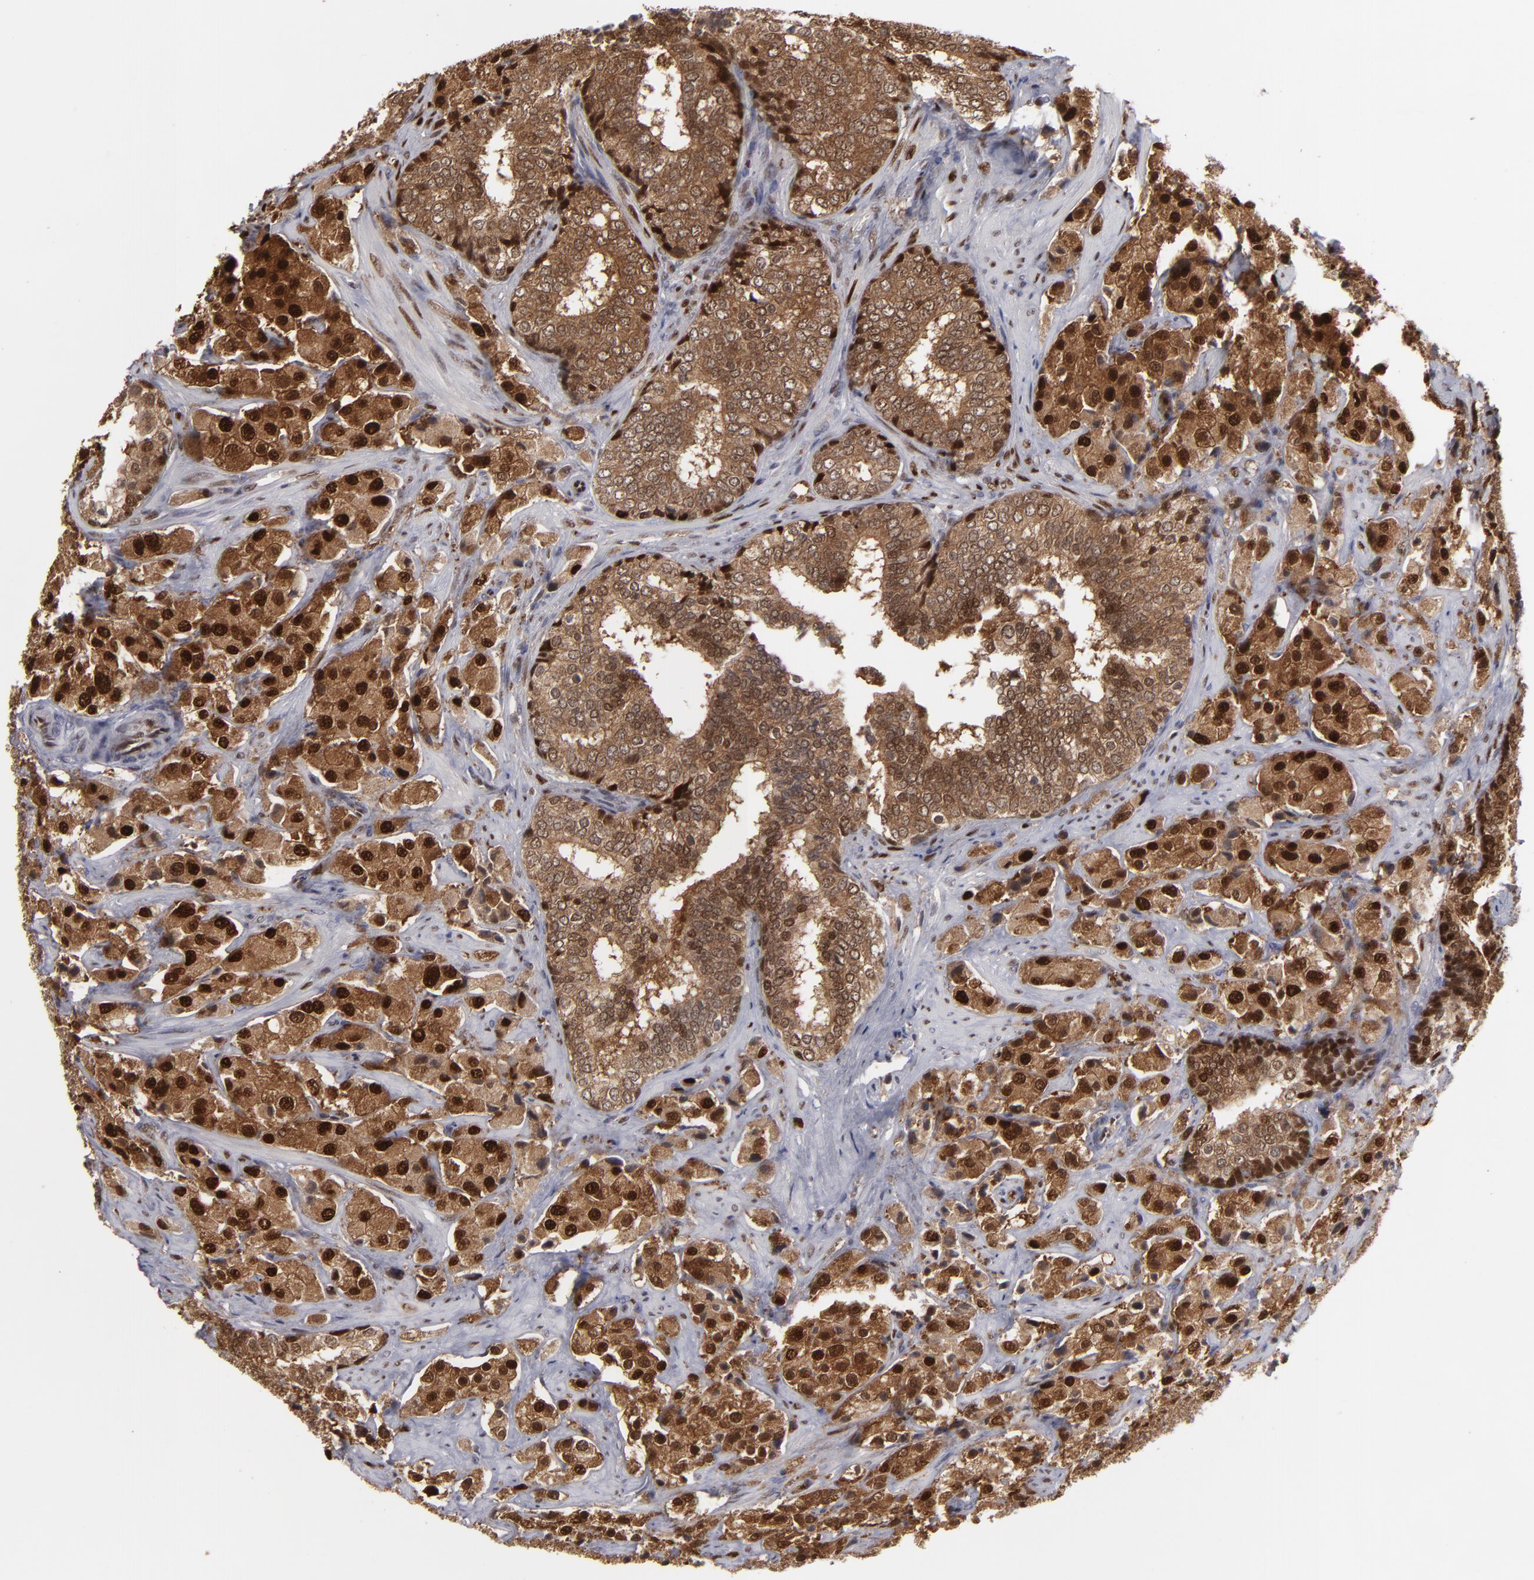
{"staining": {"intensity": "strong", "quantity": ">75%", "location": "cytoplasmic/membranous,nuclear"}, "tissue": "prostate cancer", "cell_type": "Tumor cells", "image_type": "cancer", "snomed": [{"axis": "morphology", "description": "Adenocarcinoma, Medium grade"}, {"axis": "topography", "description": "Prostate"}], "caption": "Immunohistochemical staining of human prostate medium-grade adenocarcinoma shows high levels of strong cytoplasmic/membranous and nuclear protein expression in approximately >75% of tumor cells.", "gene": "GSR", "patient": {"sex": "male", "age": 70}}